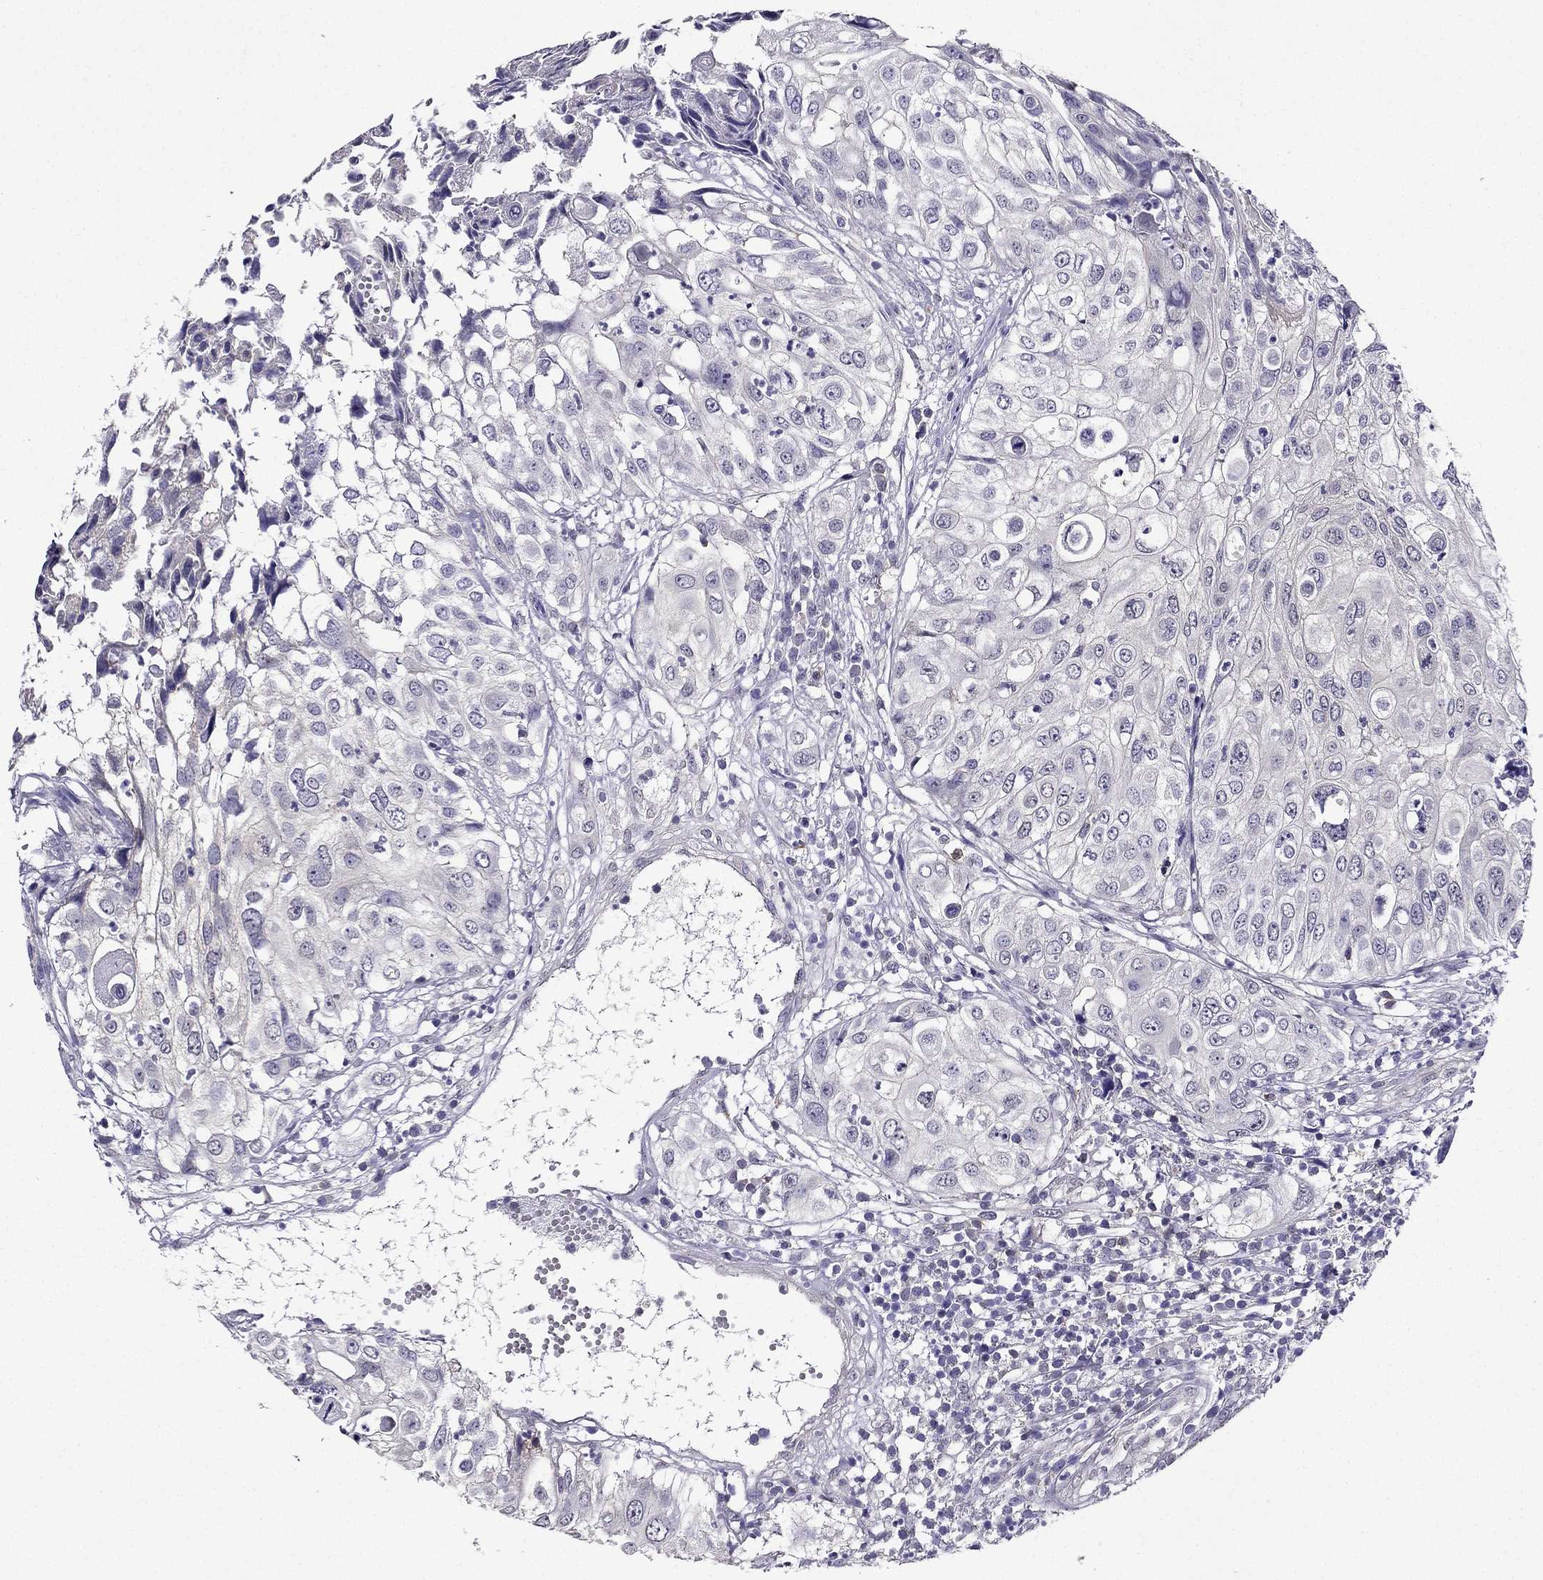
{"staining": {"intensity": "negative", "quantity": "none", "location": "none"}, "tissue": "urothelial cancer", "cell_type": "Tumor cells", "image_type": "cancer", "snomed": [{"axis": "morphology", "description": "Urothelial carcinoma, High grade"}, {"axis": "topography", "description": "Urinary bladder"}], "caption": "DAB (3,3'-diaminobenzidine) immunohistochemical staining of human urothelial carcinoma (high-grade) shows no significant expression in tumor cells.", "gene": "AAK1", "patient": {"sex": "female", "age": 79}}